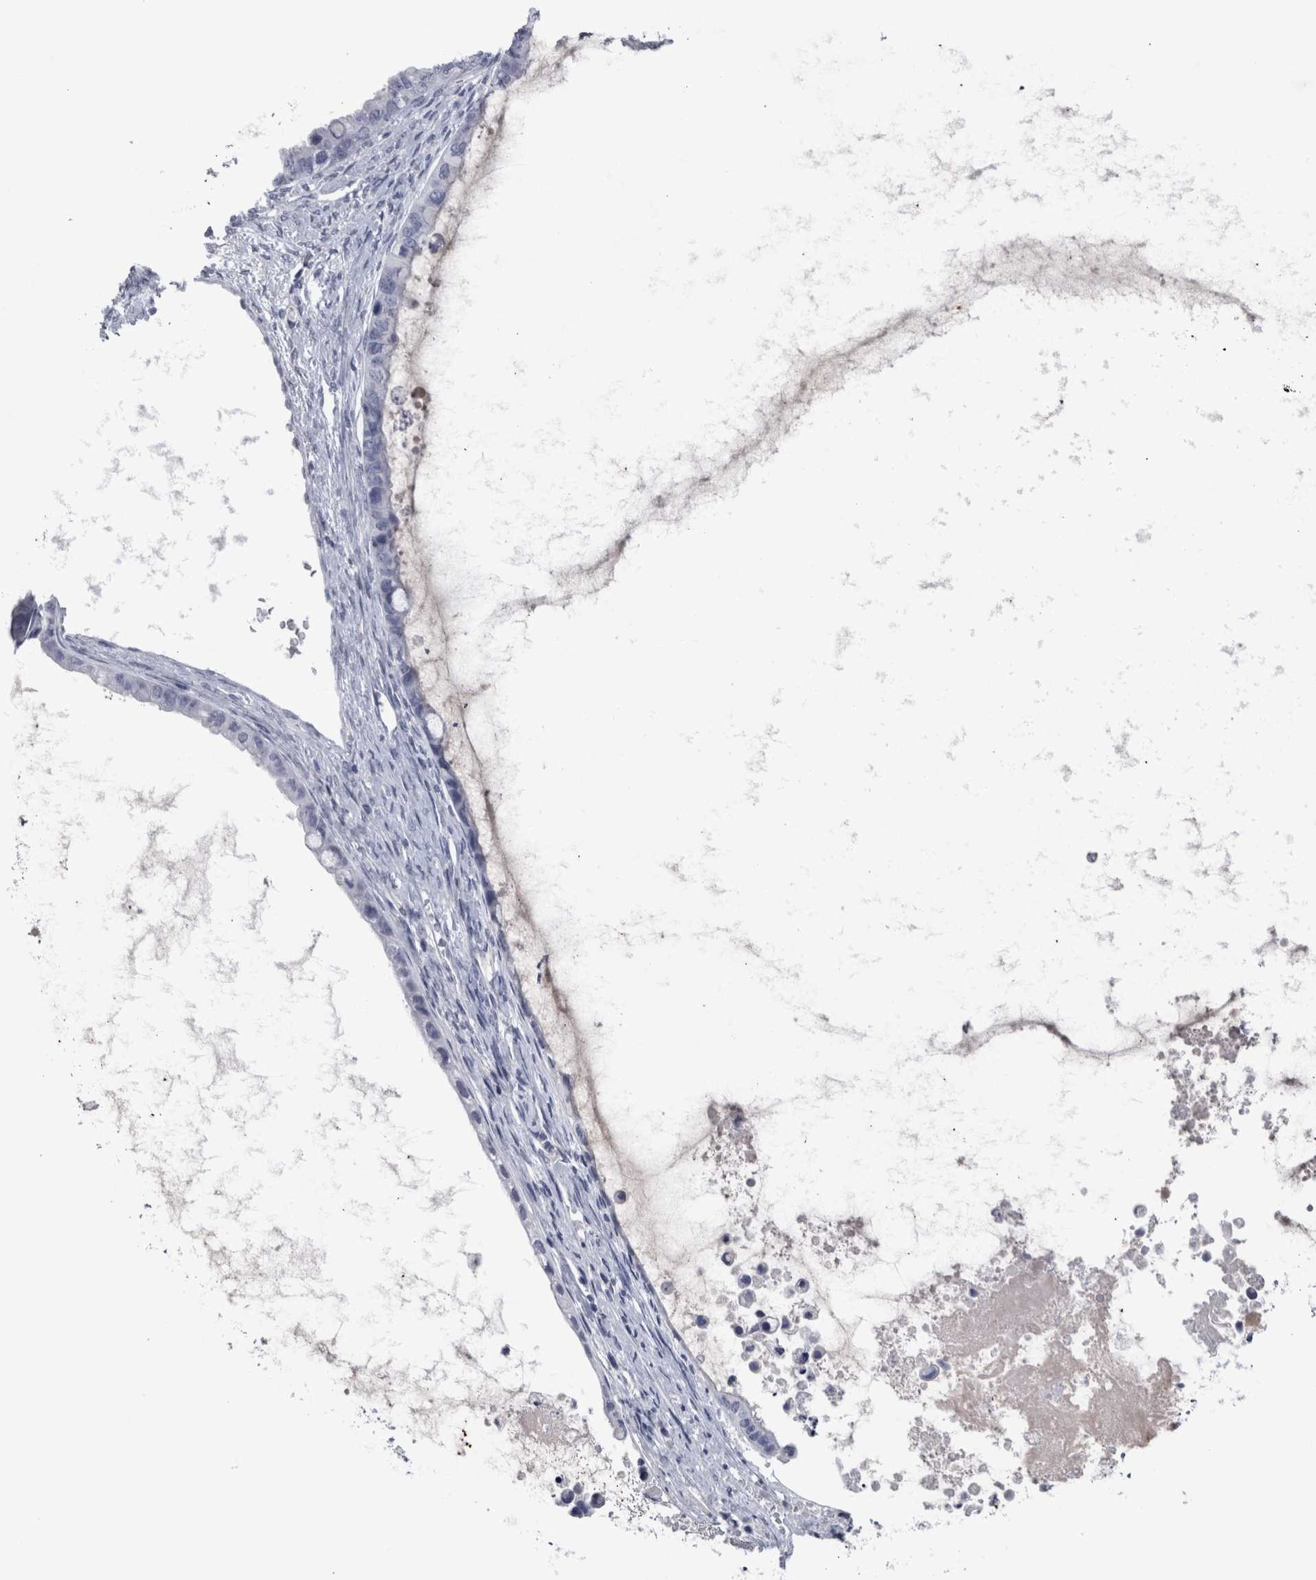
{"staining": {"intensity": "negative", "quantity": "none", "location": "none"}, "tissue": "ovarian cancer", "cell_type": "Tumor cells", "image_type": "cancer", "snomed": [{"axis": "morphology", "description": "Cystadenocarcinoma, mucinous, NOS"}, {"axis": "topography", "description": "Ovary"}], "caption": "Histopathology image shows no significant protein staining in tumor cells of ovarian mucinous cystadenocarcinoma.", "gene": "PAX5", "patient": {"sex": "female", "age": 80}}